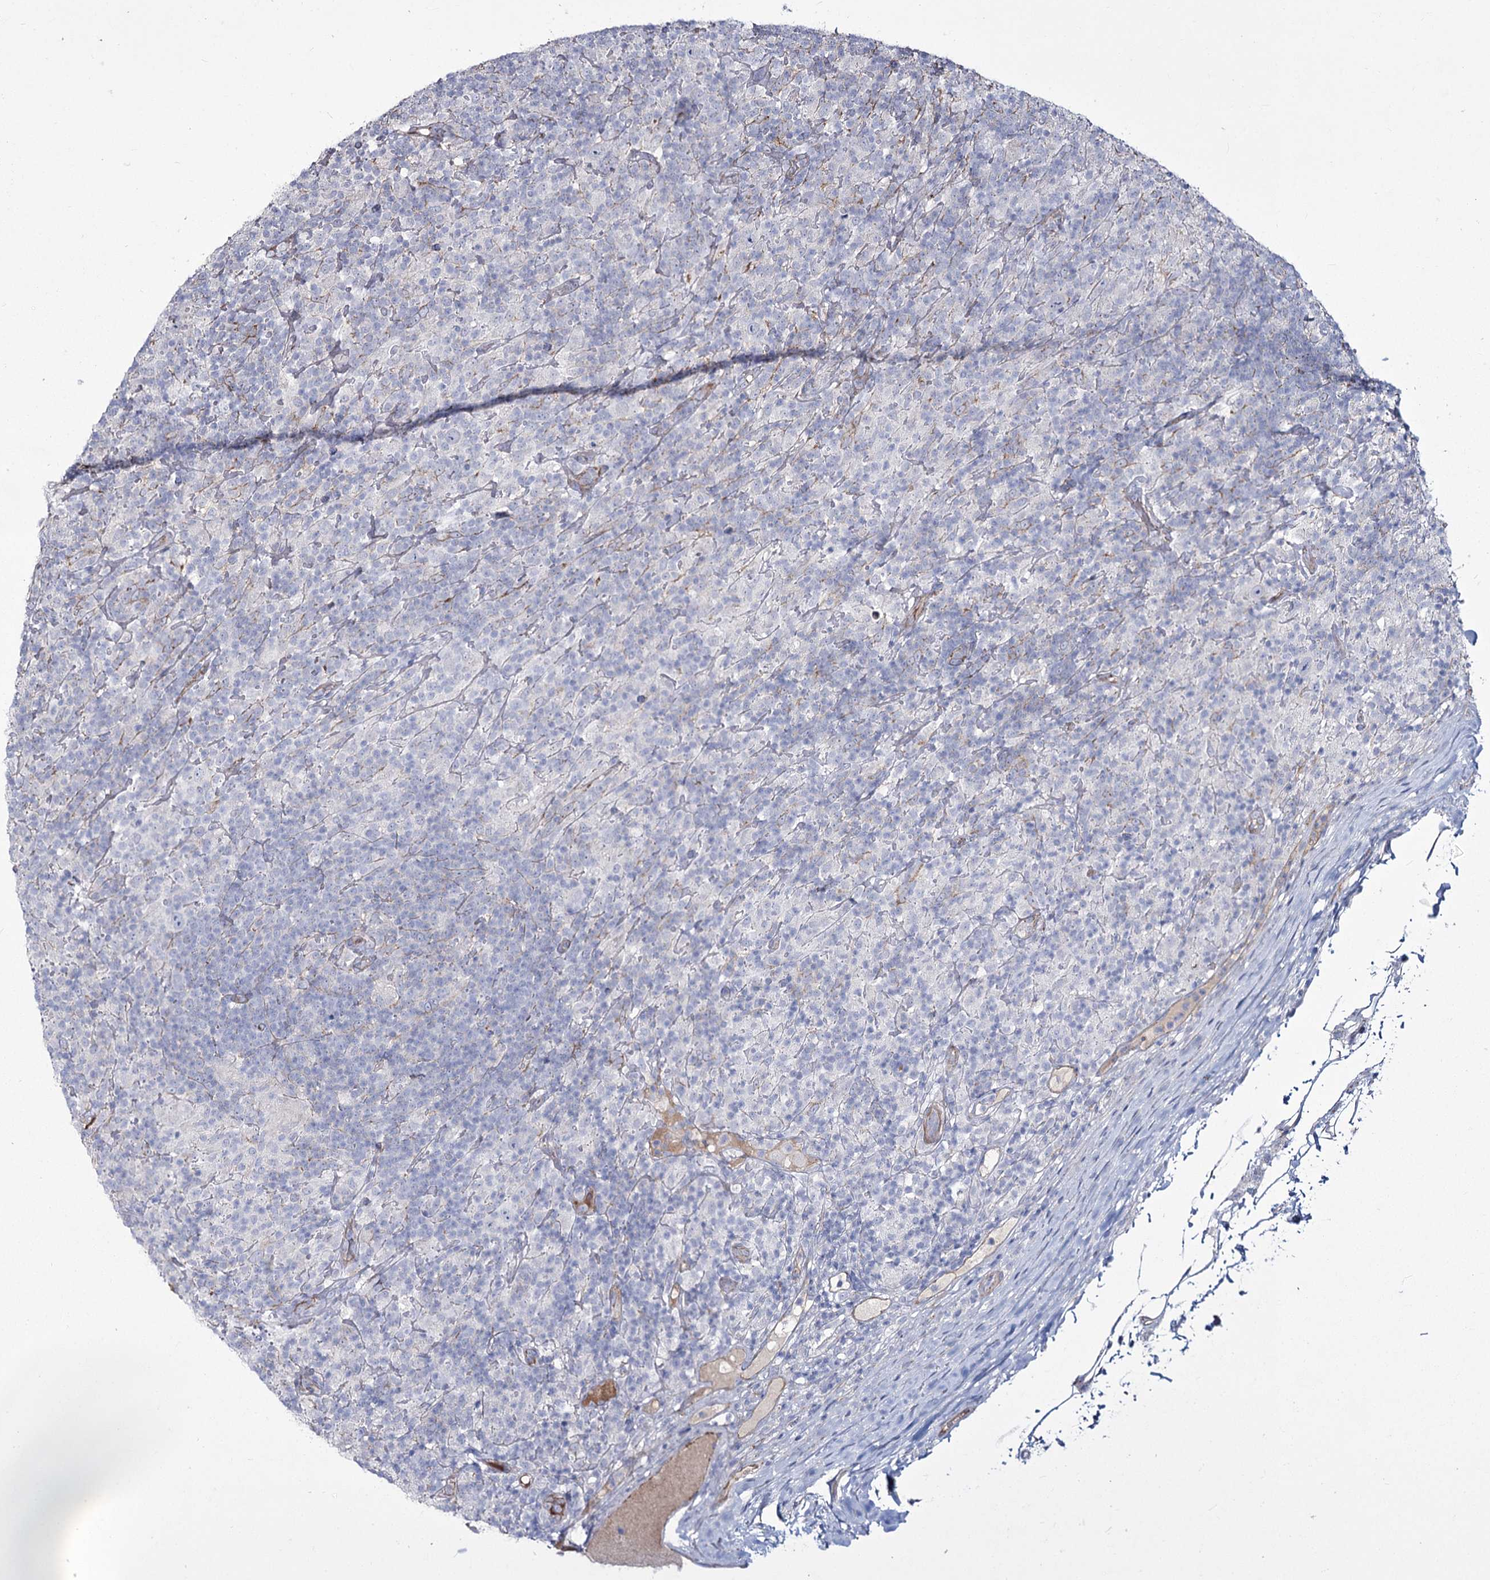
{"staining": {"intensity": "negative", "quantity": "none", "location": "none"}, "tissue": "lymphoma", "cell_type": "Tumor cells", "image_type": "cancer", "snomed": [{"axis": "morphology", "description": "Hodgkin's disease, NOS"}, {"axis": "topography", "description": "Lymph node"}], "caption": "High power microscopy photomicrograph of an immunohistochemistry micrograph of lymphoma, revealing no significant positivity in tumor cells.", "gene": "ME3", "patient": {"sex": "male", "age": 70}}